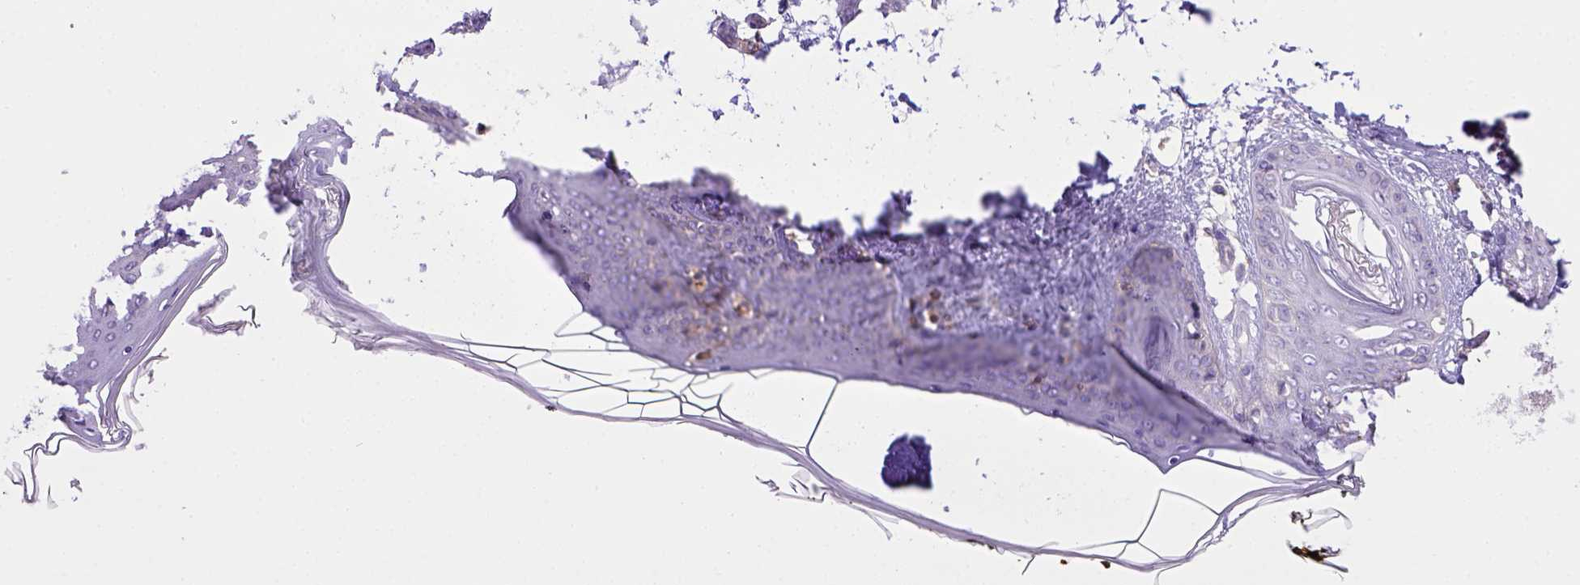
{"staining": {"intensity": "negative", "quantity": "none", "location": "none"}, "tissue": "skin", "cell_type": "Fibroblasts", "image_type": "normal", "snomed": [{"axis": "morphology", "description": "Normal tissue, NOS"}, {"axis": "topography", "description": "Skin"}], "caption": "Protein analysis of unremarkable skin displays no significant staining in fibroblasts. Brightfield microscopy of immunohistochemistry stained with DAB (brown) and hematoxylin (blue), captured at high magnification.", "gene": "CD40", "patient": {"sex": "female", "age": 34}}